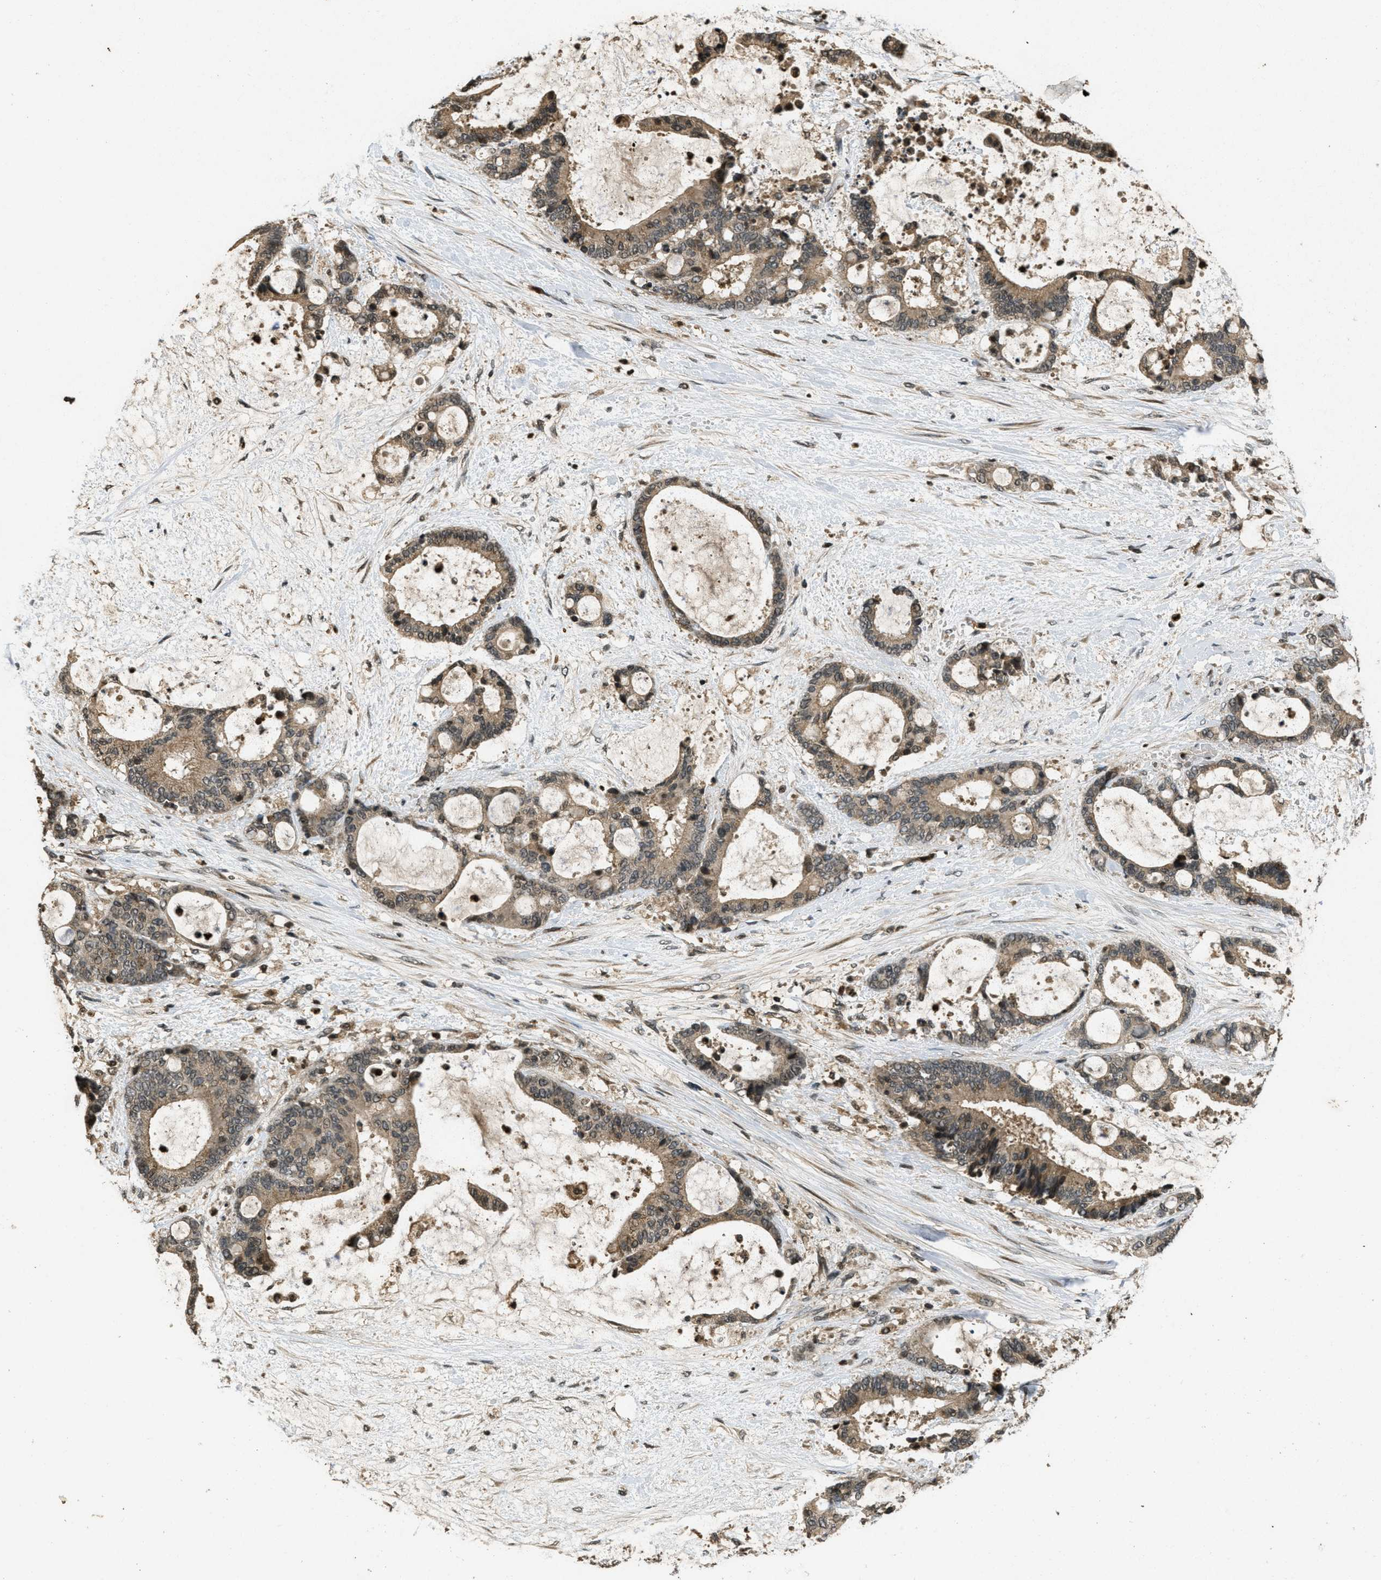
{"staining": {"intensity": "moderate", "quantity": ">75%", "location": "cytoplasmic/membranous"}, "tissue": "liver cancer", "cell_type": "Tumor cells", "image_type": "cancer", "snomed": [{"axis": "morphology", "description": "Normal tissue, NOS"}, {"axis": "morphology", "description": "Cholangiocarcinoma"}, {"axis": "topography", "description": "Liver"}, {"axis": "topography", "description": "Peripheral nerve tissue"}], "caption": "Human liver cancer (cholangiocarcinoma) stained with a protein marker demonstrates moderate staining in tumor cells.", "gene": "ATG7", "patient": {"sex": "female", "age": 73}}